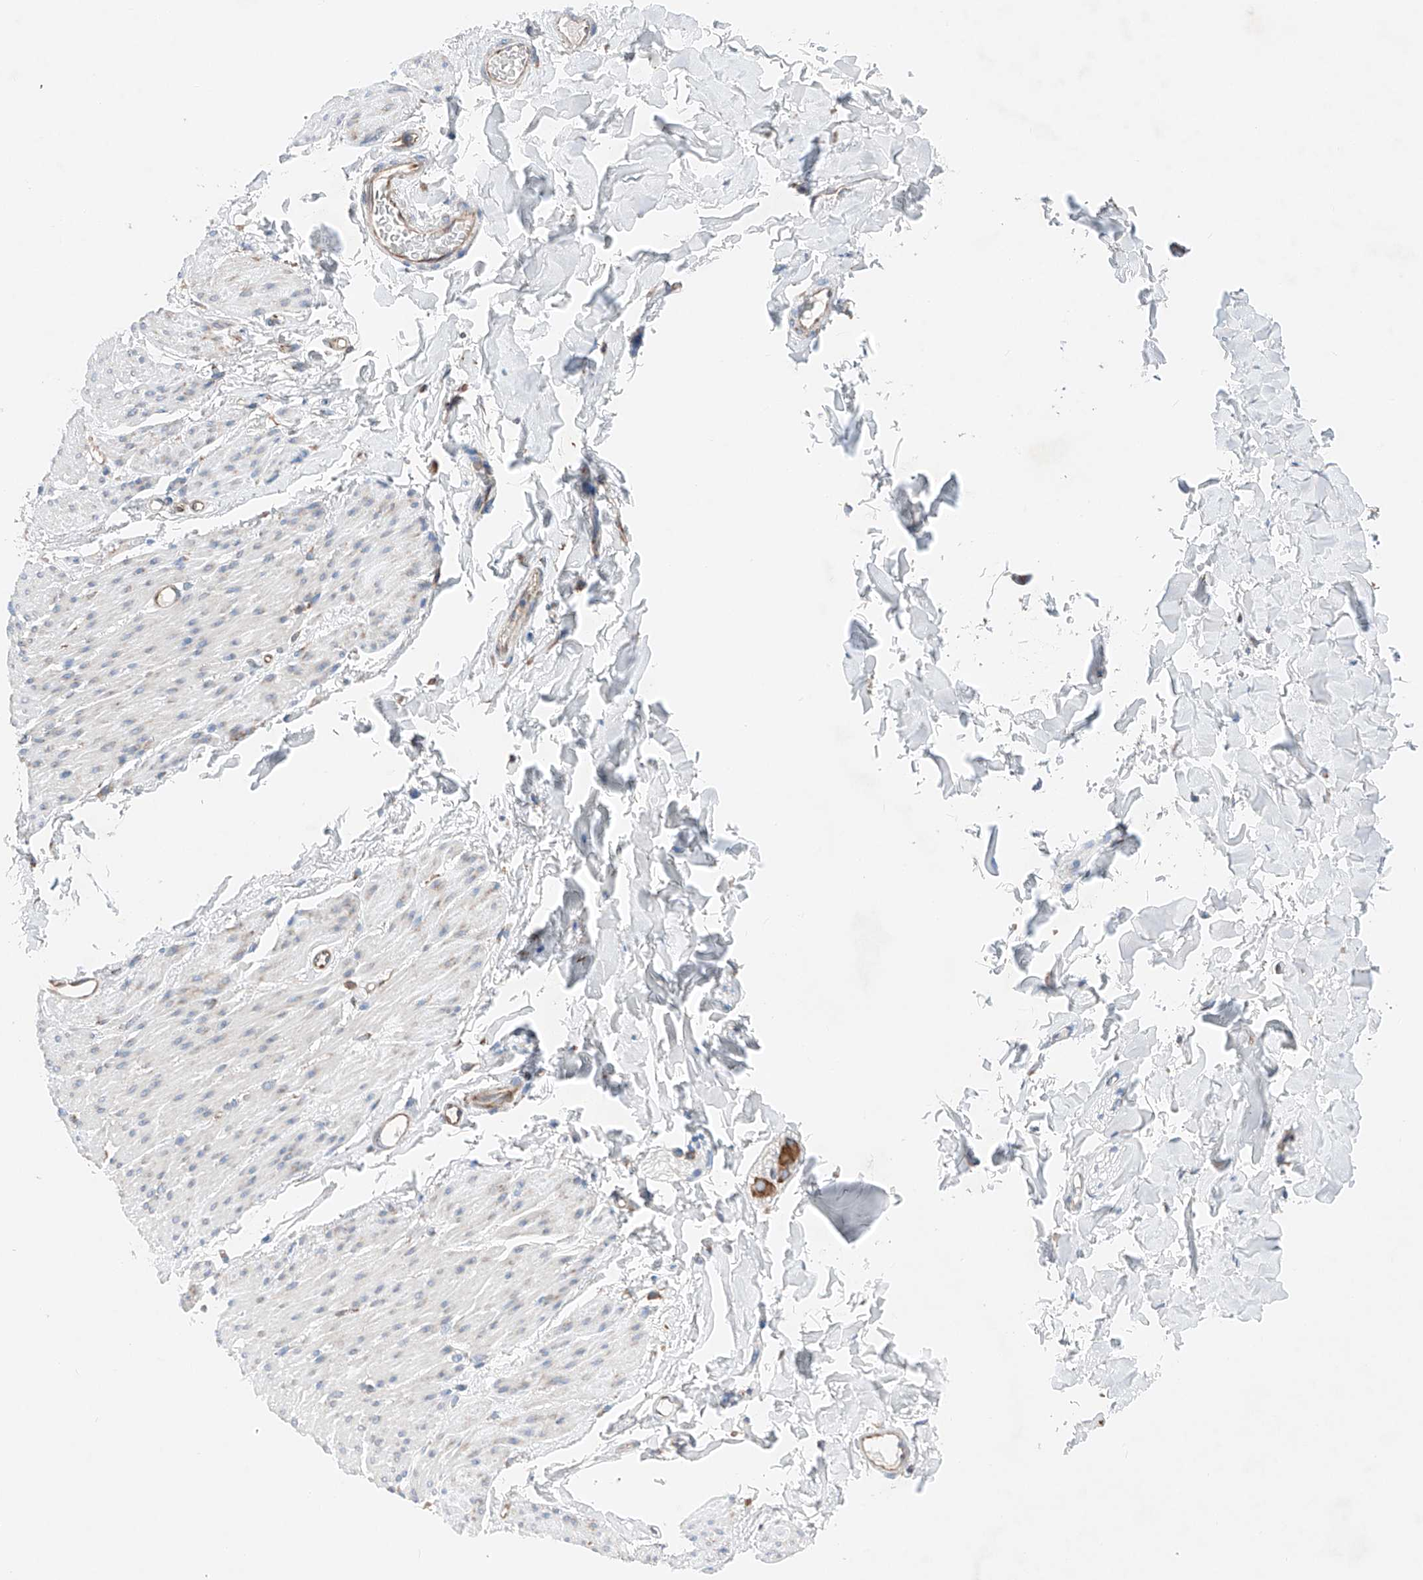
{"staining": {"intensity": "negative", "quantity": "none", "location": "none"}, "tissue": "smooth muscle", "cell_type": "Smooth muscle cells", "image_type": "normal", "snomed": [{"axis": "morphology", "description": "Normal tissue, NOS"}, {"axis": "topography", "description": "Colon"}, {"axis": "topography", "description": "Peripheral nerve tissue"}], "caption": "IHC of unremarkable human smooth muscle displays no staining in smooth muscle cells. (IHC, brightfield microscopy, high magnification).", "gene": "CRELD1", "patient": {"sex": "female", "age": 61}}